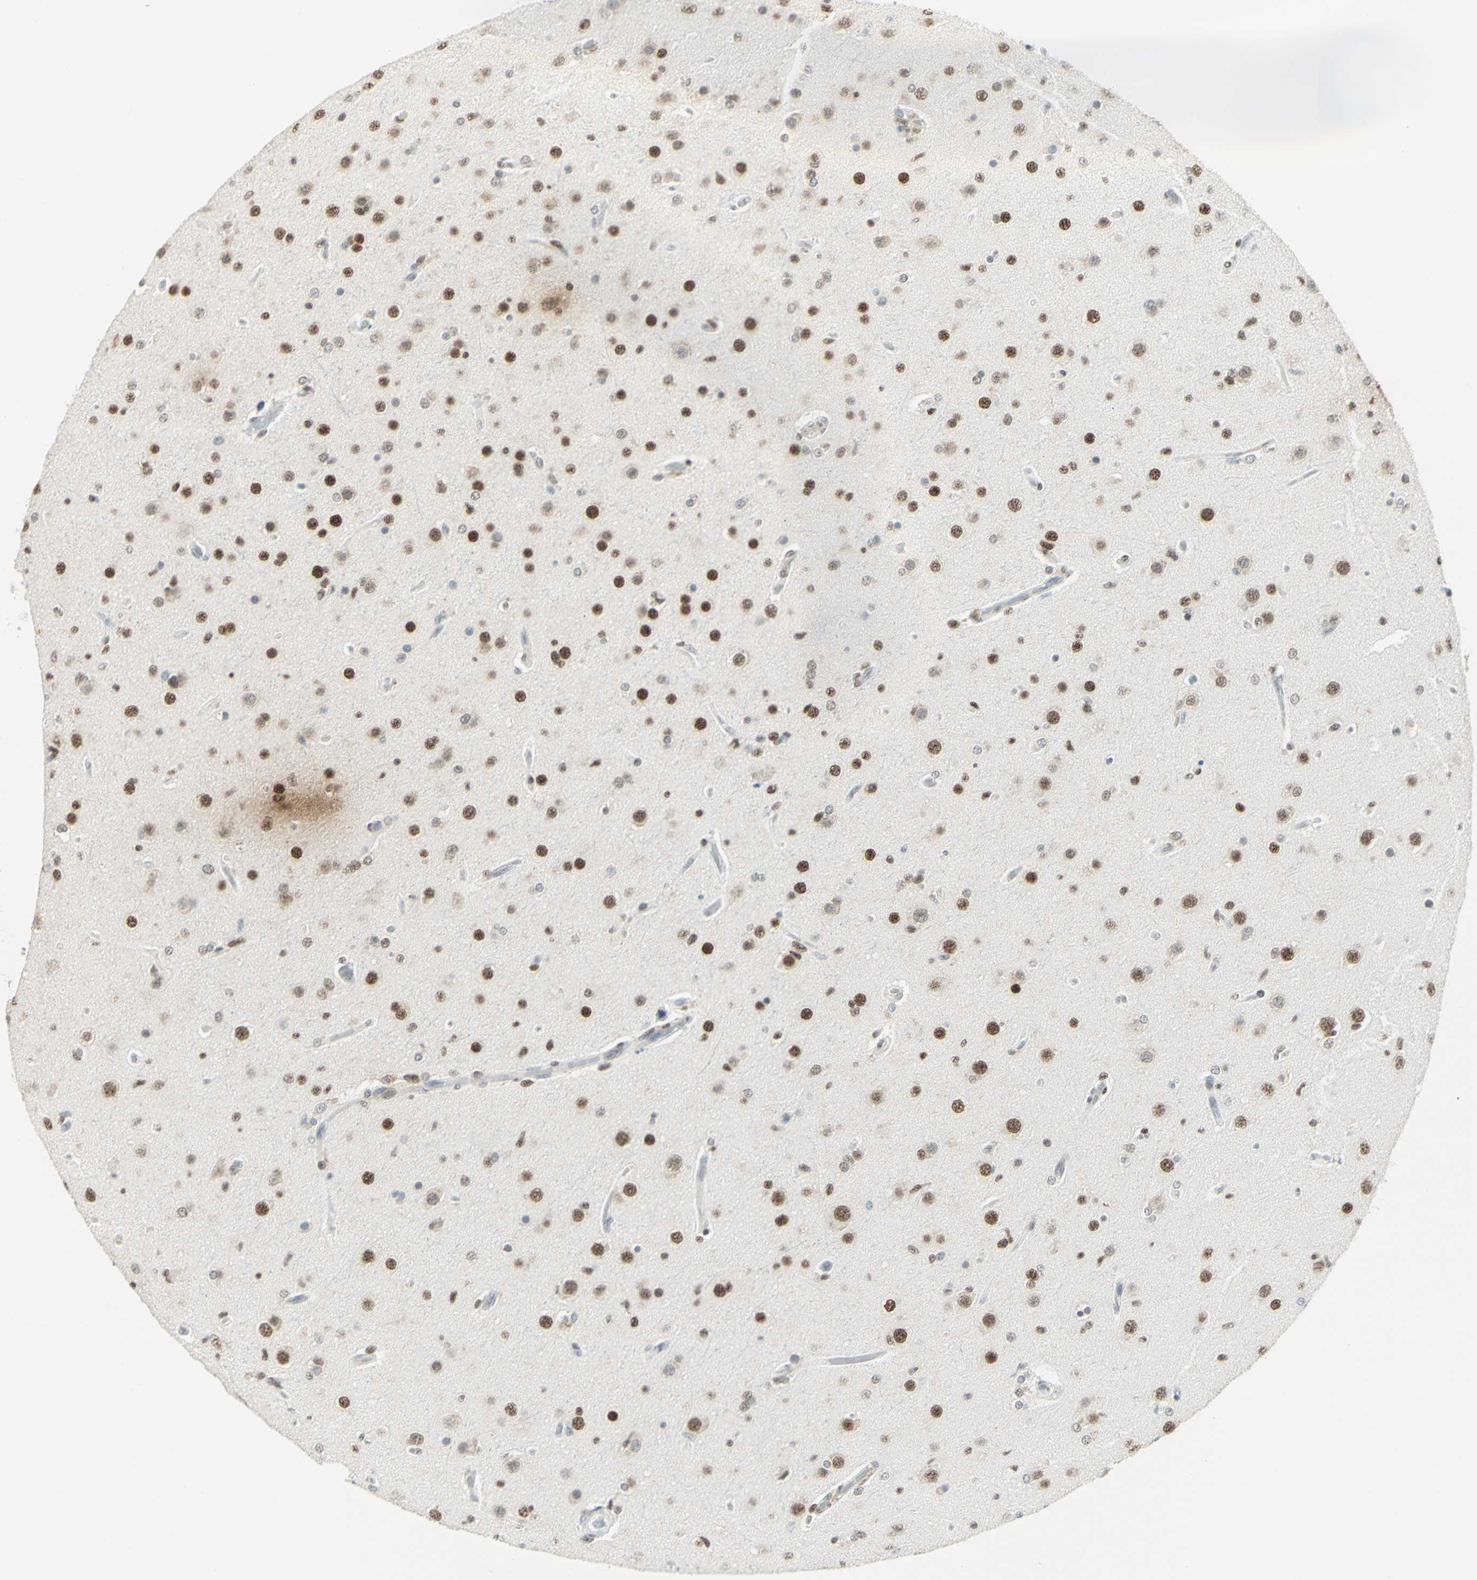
{"staining": {"intensity": "weak", "quantity": ">75%", "location": "nuclear"}, "tissue": "glioma", "cell_type": "Tumor cells", "image_type": "cancer", "snomed": [{"axis": "morphology", "description": "Glioma, malignant, High grade"}, {"axis": "topography", "description": "Brain"}], "caption": "This photomicrograph displays IHC staining of human malignant glioma (high-grade), with low weak nuclear positivity in about >75% of tumor cells.", "gene": "MEIS2", "patient": {"sex": "male", "age": 33}}